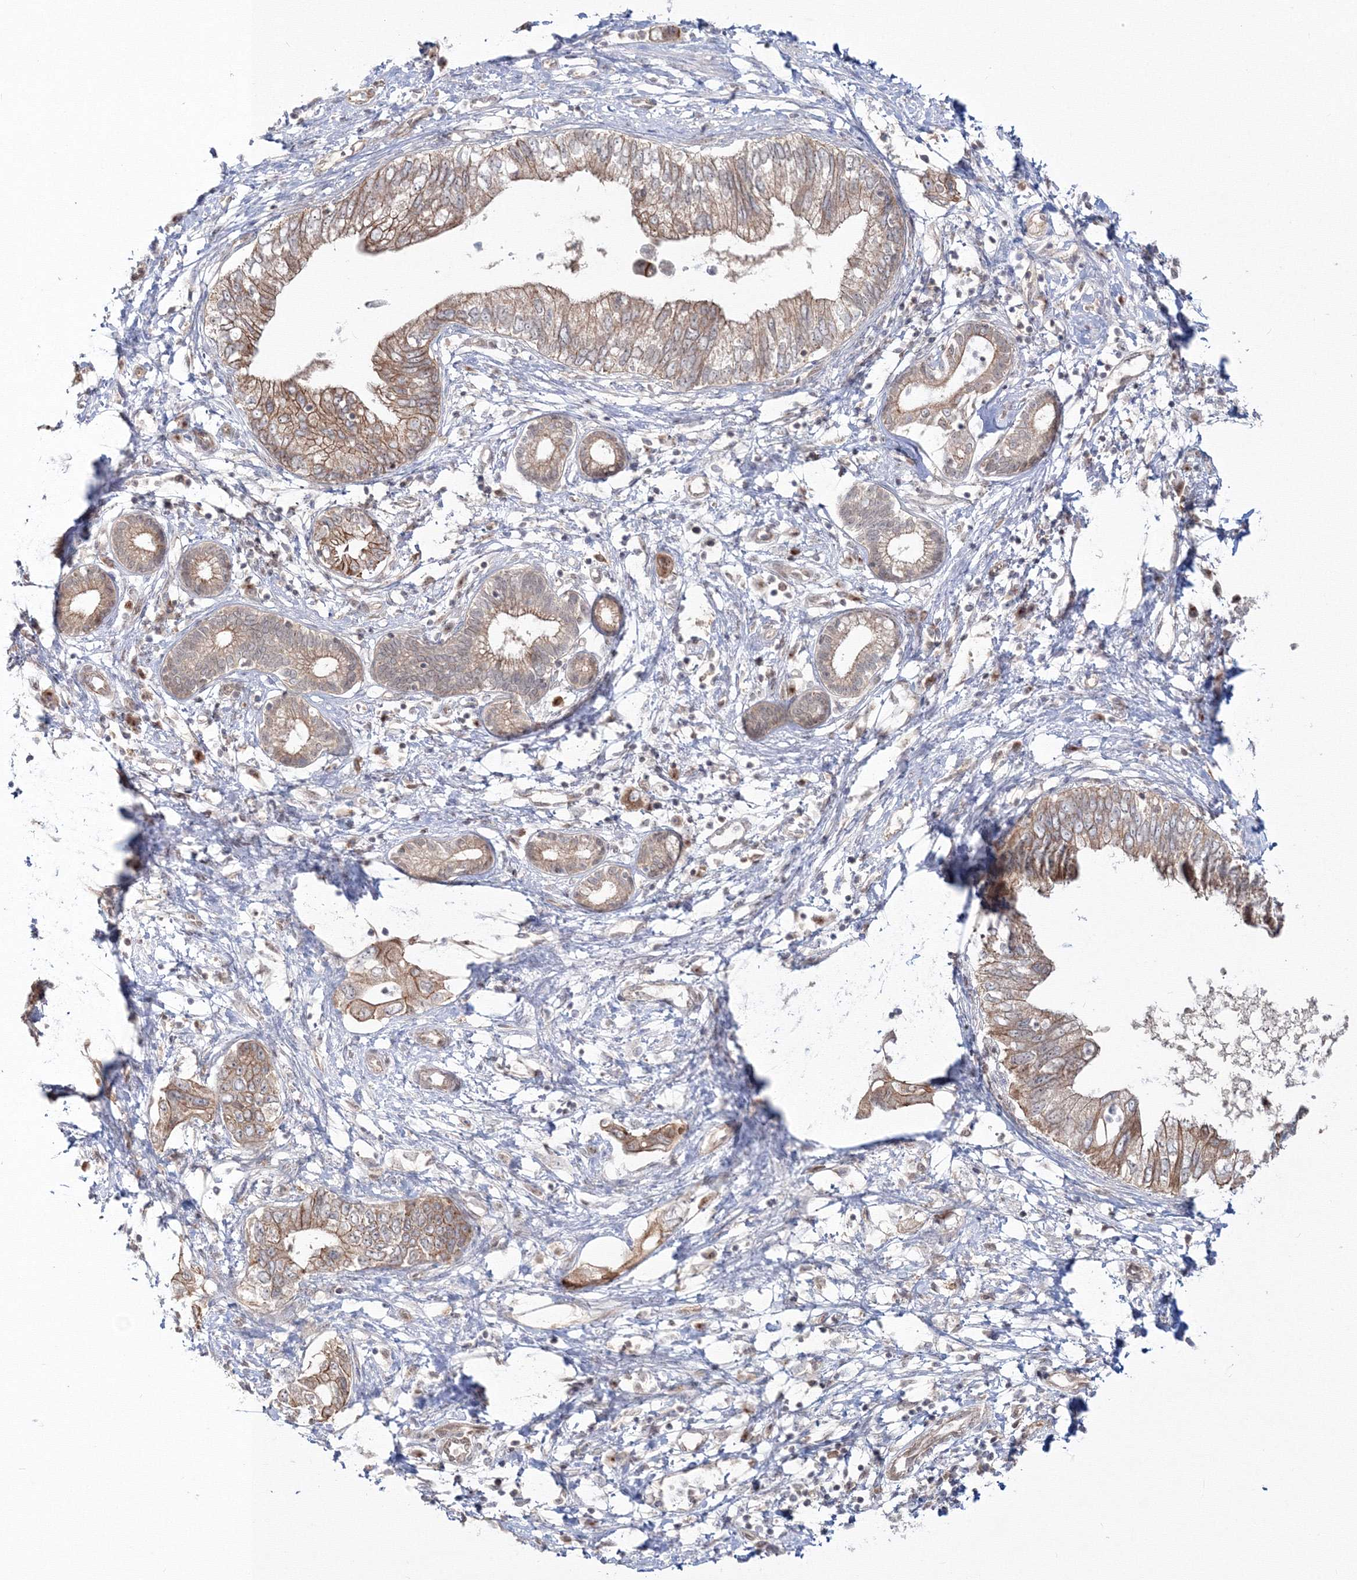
{"staining": {"intensity": "moderate", "quantity": ">75%", "location": "cytoplasmic/membranous"}, "tissue": "pancreatic cancer", "cell_type": "Tumor cells", "image_type": "cancer", "snomed": [{"axis": "morphology", "description": "Adenocarcinoma, NOS"}, {"axis": "topography", "description": "Pancreas"}], "caption": "A brown stain highlights moderate cytoplasmic/membranous expression of a protein in pancreatic cancer tumor cells. Ihc stains the protein of interest in brown and the nuclei are stained blue.", "gene": "ZFAND6", "patient": {"sex": "female", "age": 73}}